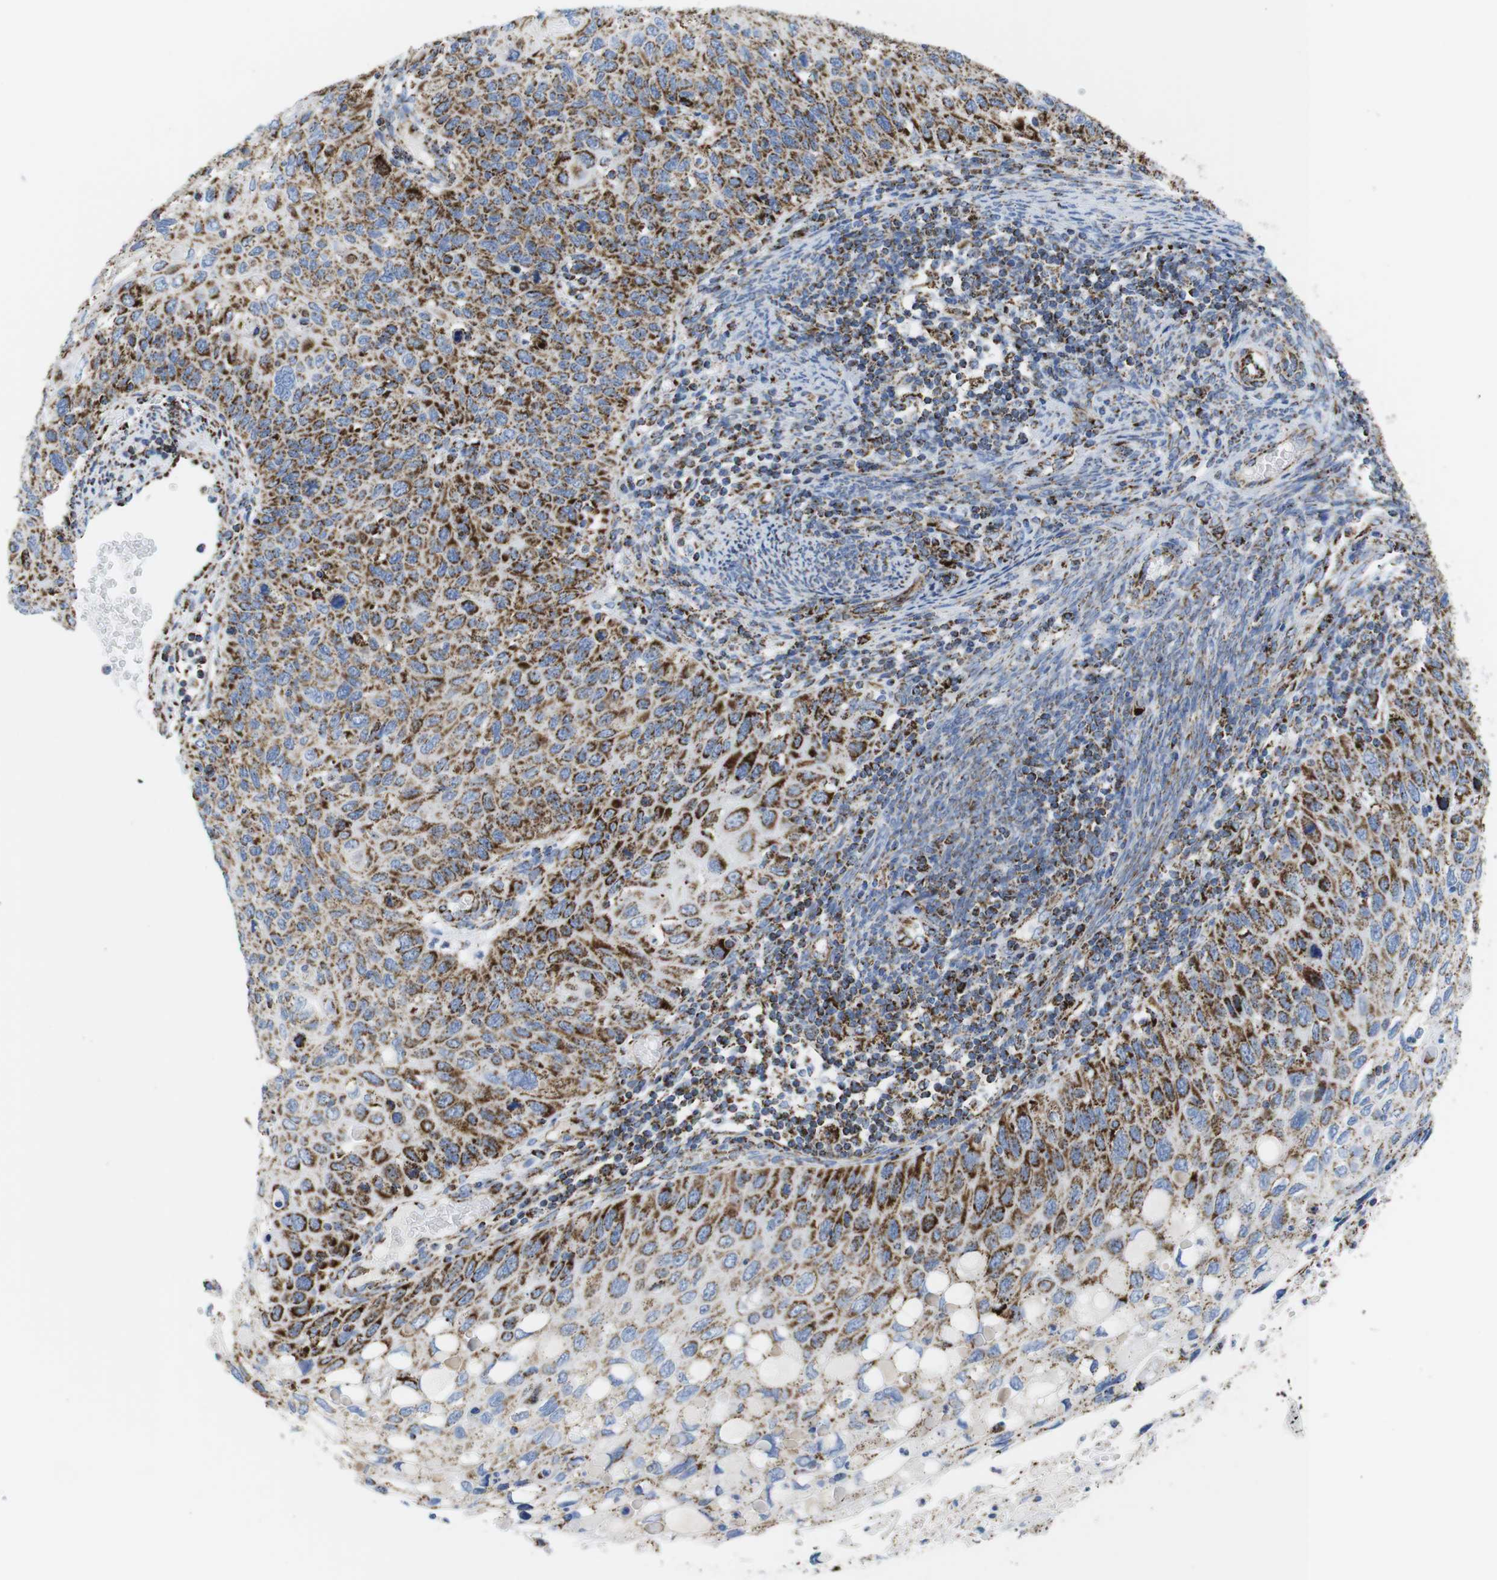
{"staining": {"intensity": "moderate", "quantity": ">75%", "location": "cytoplasmic/membranous"}, "tissue": "cervical cancer", "cell_type": "Tumor cells", "image_type": "cancer", "snomed": [{"axis": "morphology", "description": "Squamous cell carcinoma, NOS"}, {"axis": "topography", "description": "Cervix"}], "caption": "The immunohistochemical stain labels moderate cytoplasmic/membranous staining in tumor cells of cervical squamous cell carcinoma tissue. Using DAB (3,3'-diaminobenzidine) (brown) and hematoxylin (blue) stains, captured at high magnification using brightfield microscopy.", "gene": "ATP5PO", "patient": {"sex": "female", "age": 70}}